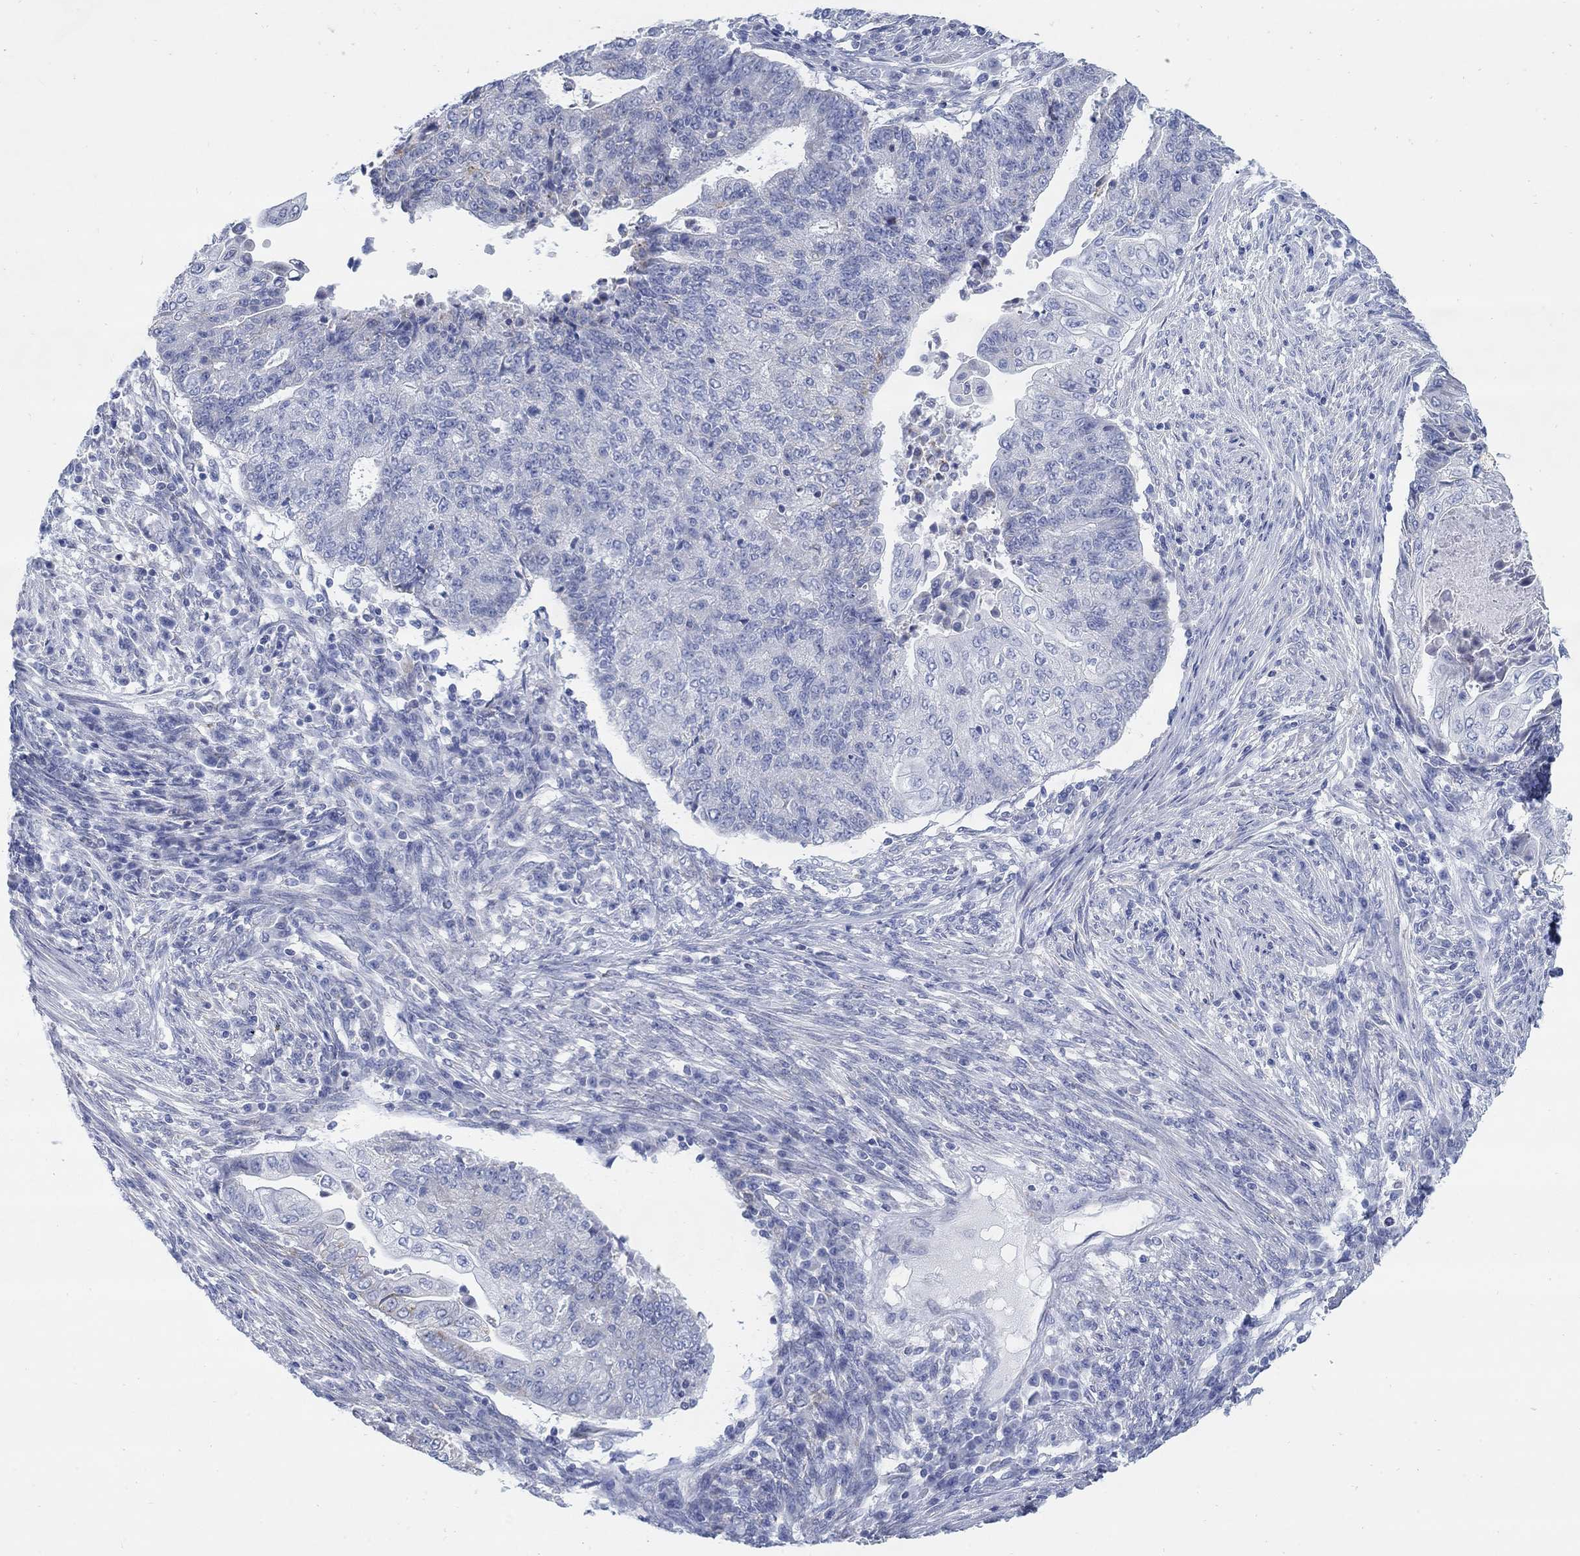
{"staining": {"intensity": "negative", "quantity": "none", "location": "none"}, "tissue": "endometrial cancer", "cell_type": "Tumor cells", "image_type": "cancer", "snomed": [{"axis": "morphology", "description": "Adenocarcinoma, NOS"}, {"axis": "topography", "description": "Uterus"}, {"axis": "topography", "description": "Endometrium"}], "caption": "The histopathology image exhibits no staining of tumor cells in endometrial adenocarcinoma.", "gene": "SCCPDH", "patient": {"sex": "female", "age": 54}}